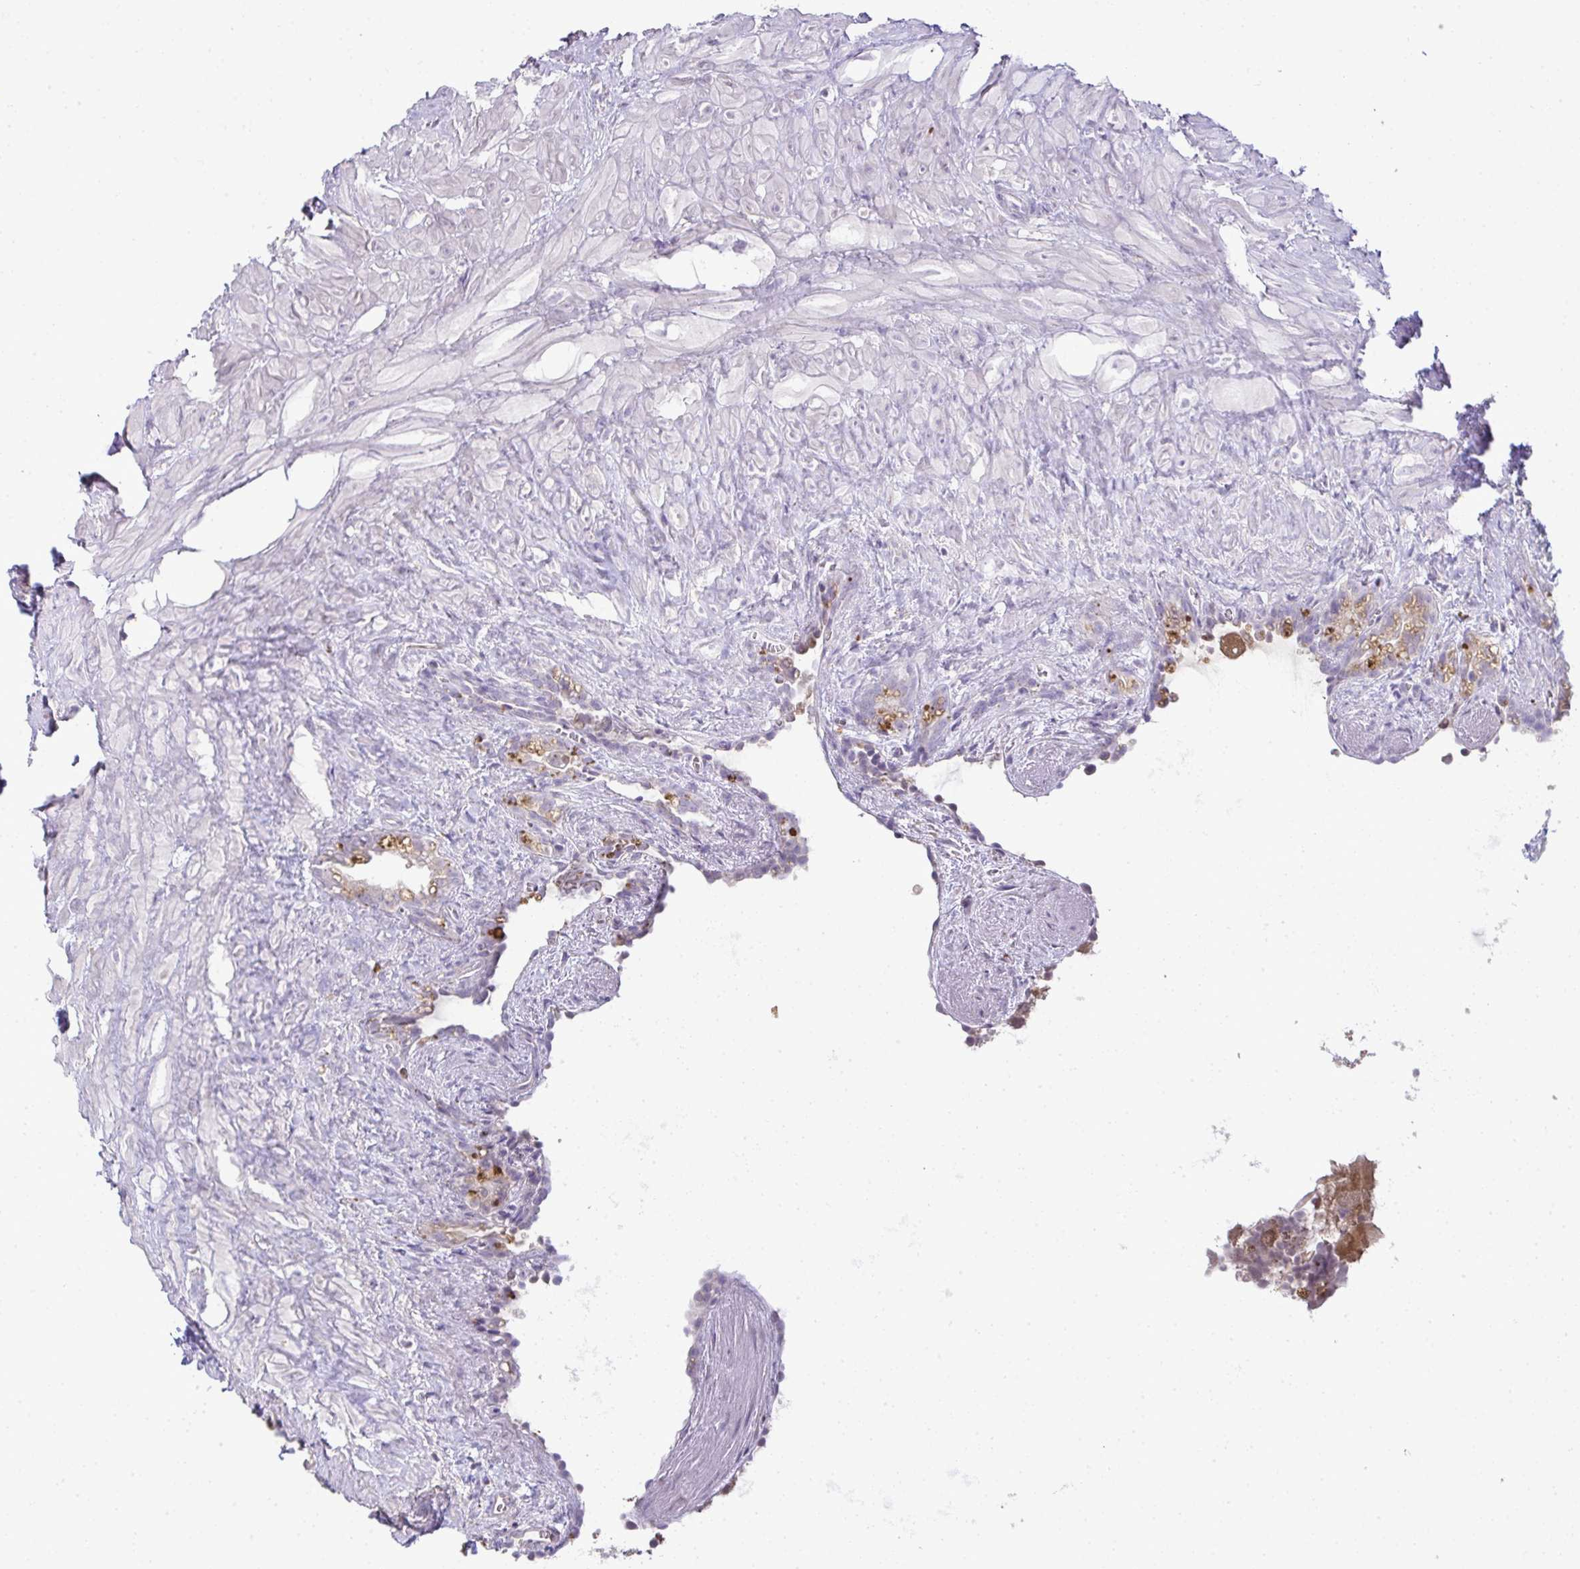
{"staining": {"intensity": "negative", "quantity": "none", "location": "none"}, "tissue": "seminal vesicle", "cell_type": "Glandular cells", "image_type": "normal", "snomed": [{"axis": "morphology", "description": "Normal tissue, NOS"}, {"axis": "topography", "description": "Seminal veicle"}], "caption": "This histopathology image is of benign seminal vesicle stained with IHC to label a protein in brown with the nuclei are counter-stained blue. There is no expression in glandular cells. (DAB immunohistochemistry (IHC), high magnification).", "gene": "CMPK1", "patient": {"sex": "male", "age": 76}}